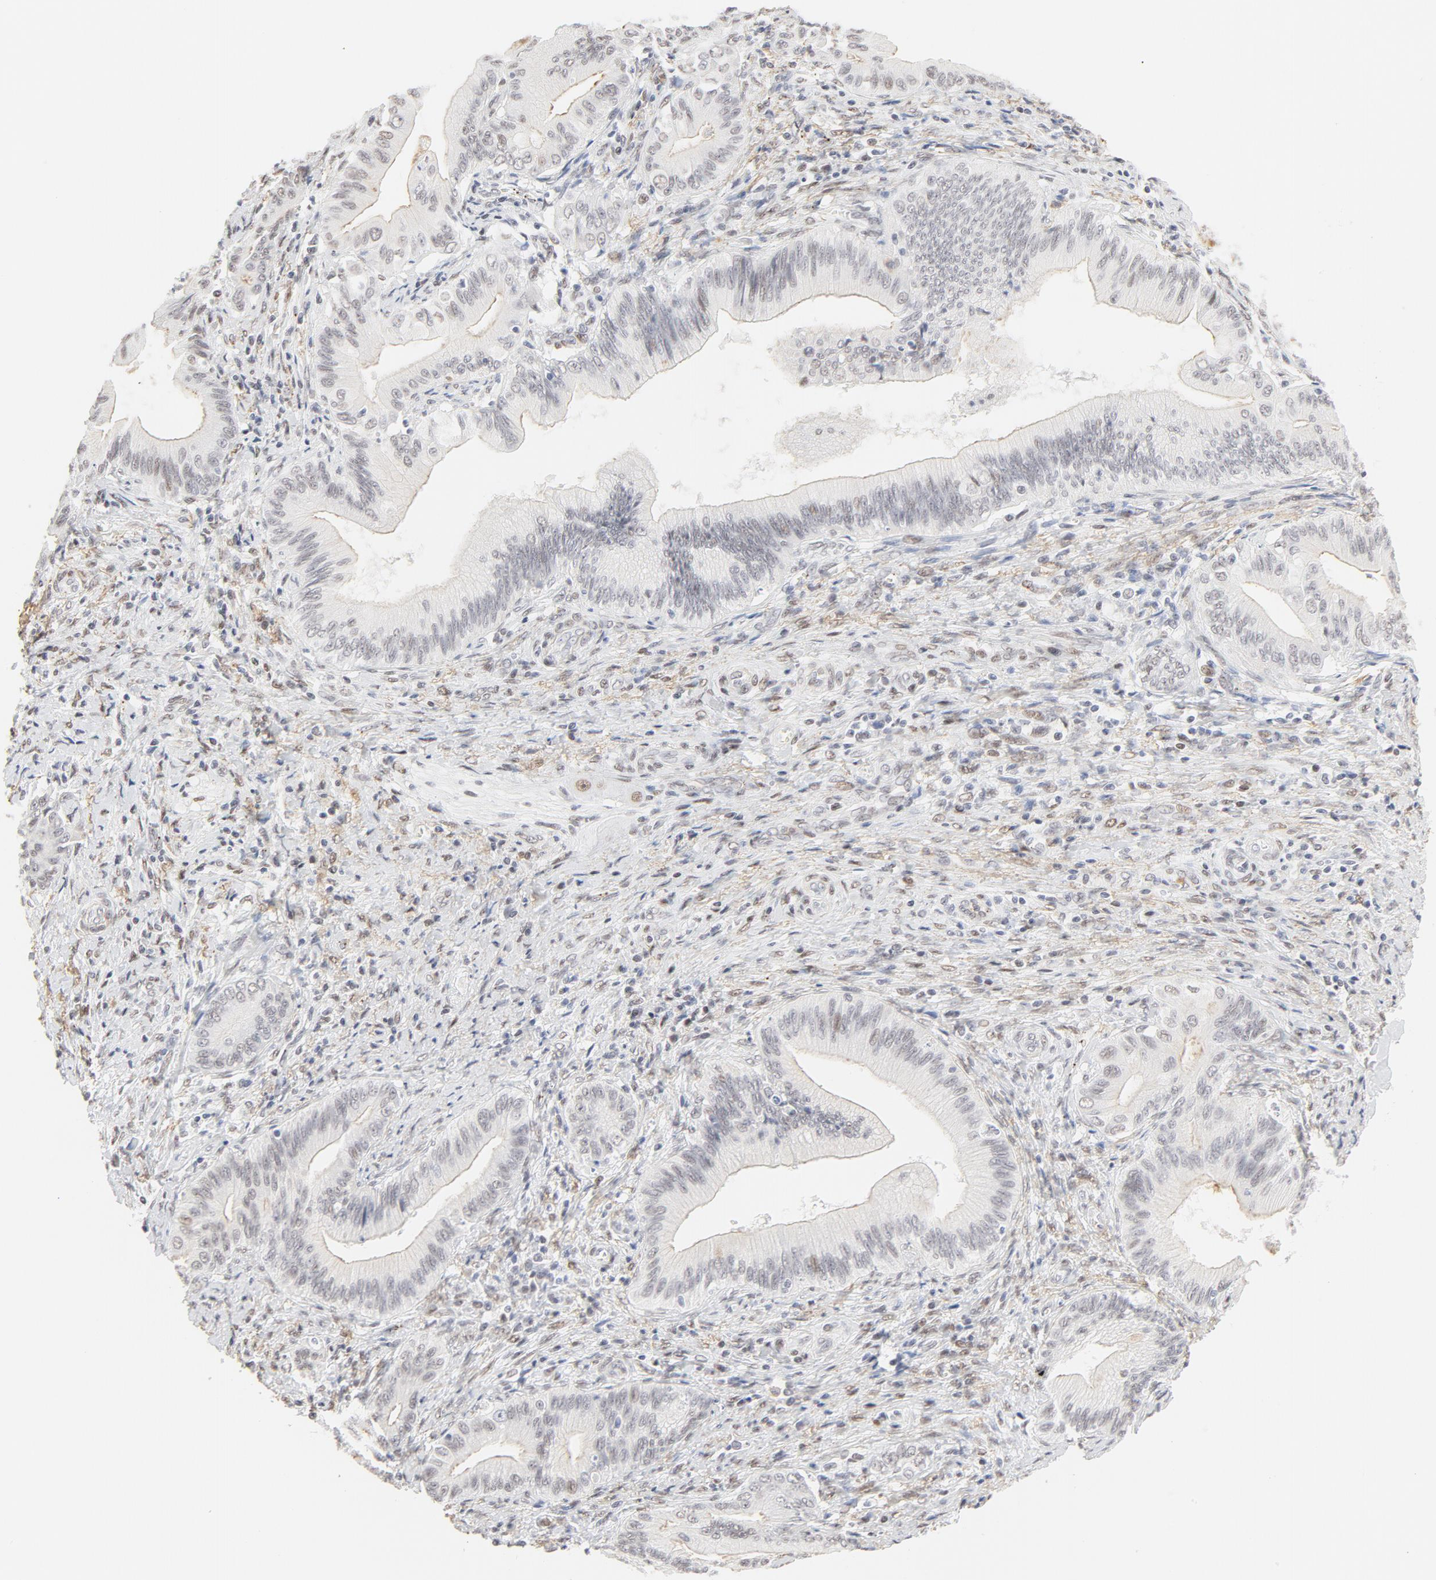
{"staining": {"intensity": "weak", "quantity": "<25%", "location": "nuclear"}, "tissue": "liver cancer", "cell_type": "Tumor cells", "image_type": "cancer", "snomed": [{"axis": "morphology", "description": "Cholangiocarcinoma"}, {"axis": "topography", "description": "Liver"}], "caption": "Liver cancer (cholangiocarcinoma) was stained to show a protein in brown. There is no significant staining in tumor cells. (DAB immunohistochemistry (IHC), high magnification).", "gene": "PBX1", "patient": {"sex": "male", "age": 58}}